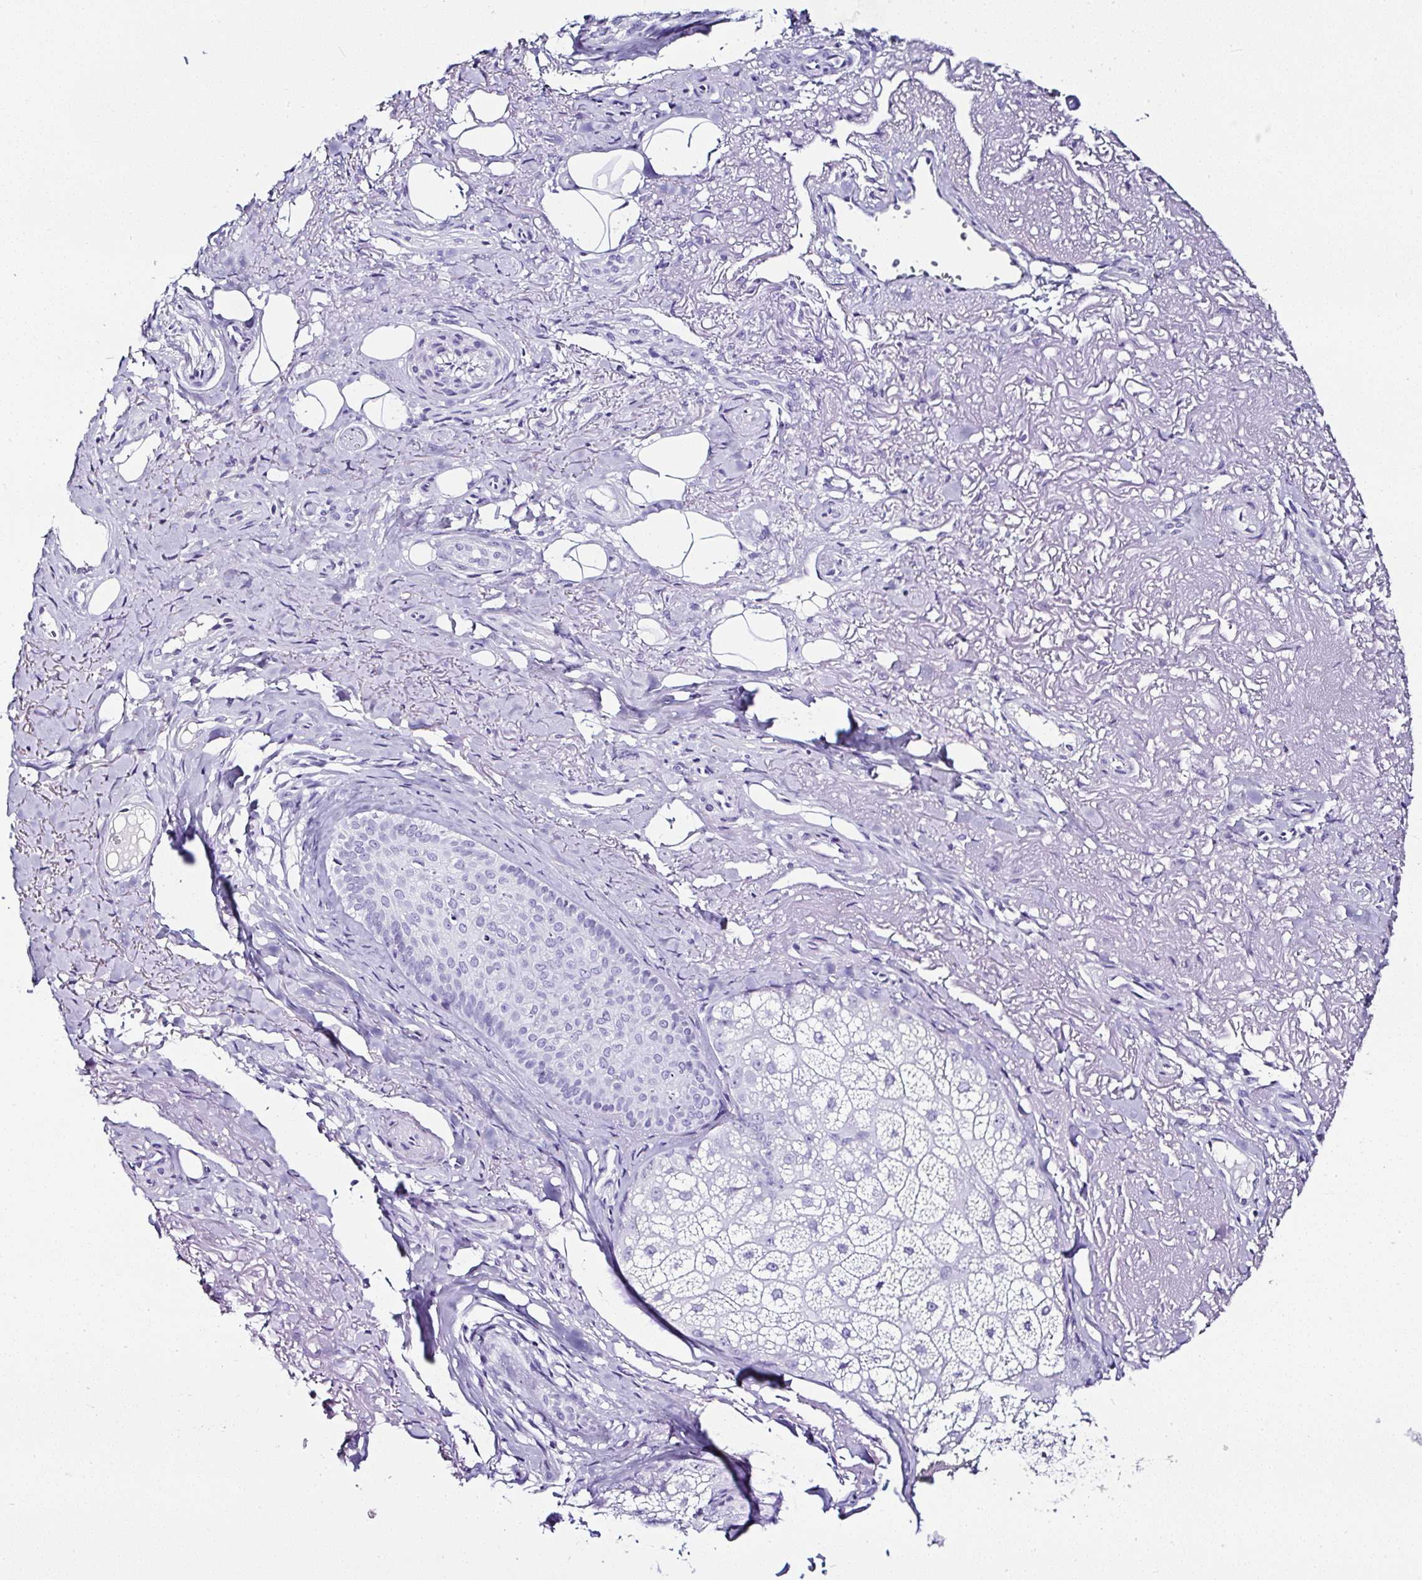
{"staining": {"intensity": "negative", "quantity": "none", "location": "none"}, "tissue": "skin cancer", "cell_type": "Tumor cells", "image_type": "cancer", "snomed": [{"axis": "morphology", "description": "Squamous cell carcinoma, NOS"}, {"axis": "topography", "description": "Skin"}], "caption": "A photomicrograph of human skin cancer is negative for staining in tumor cells.", "gene": "SERPINB3", "patient": {"sex": "male", "age": 86}}